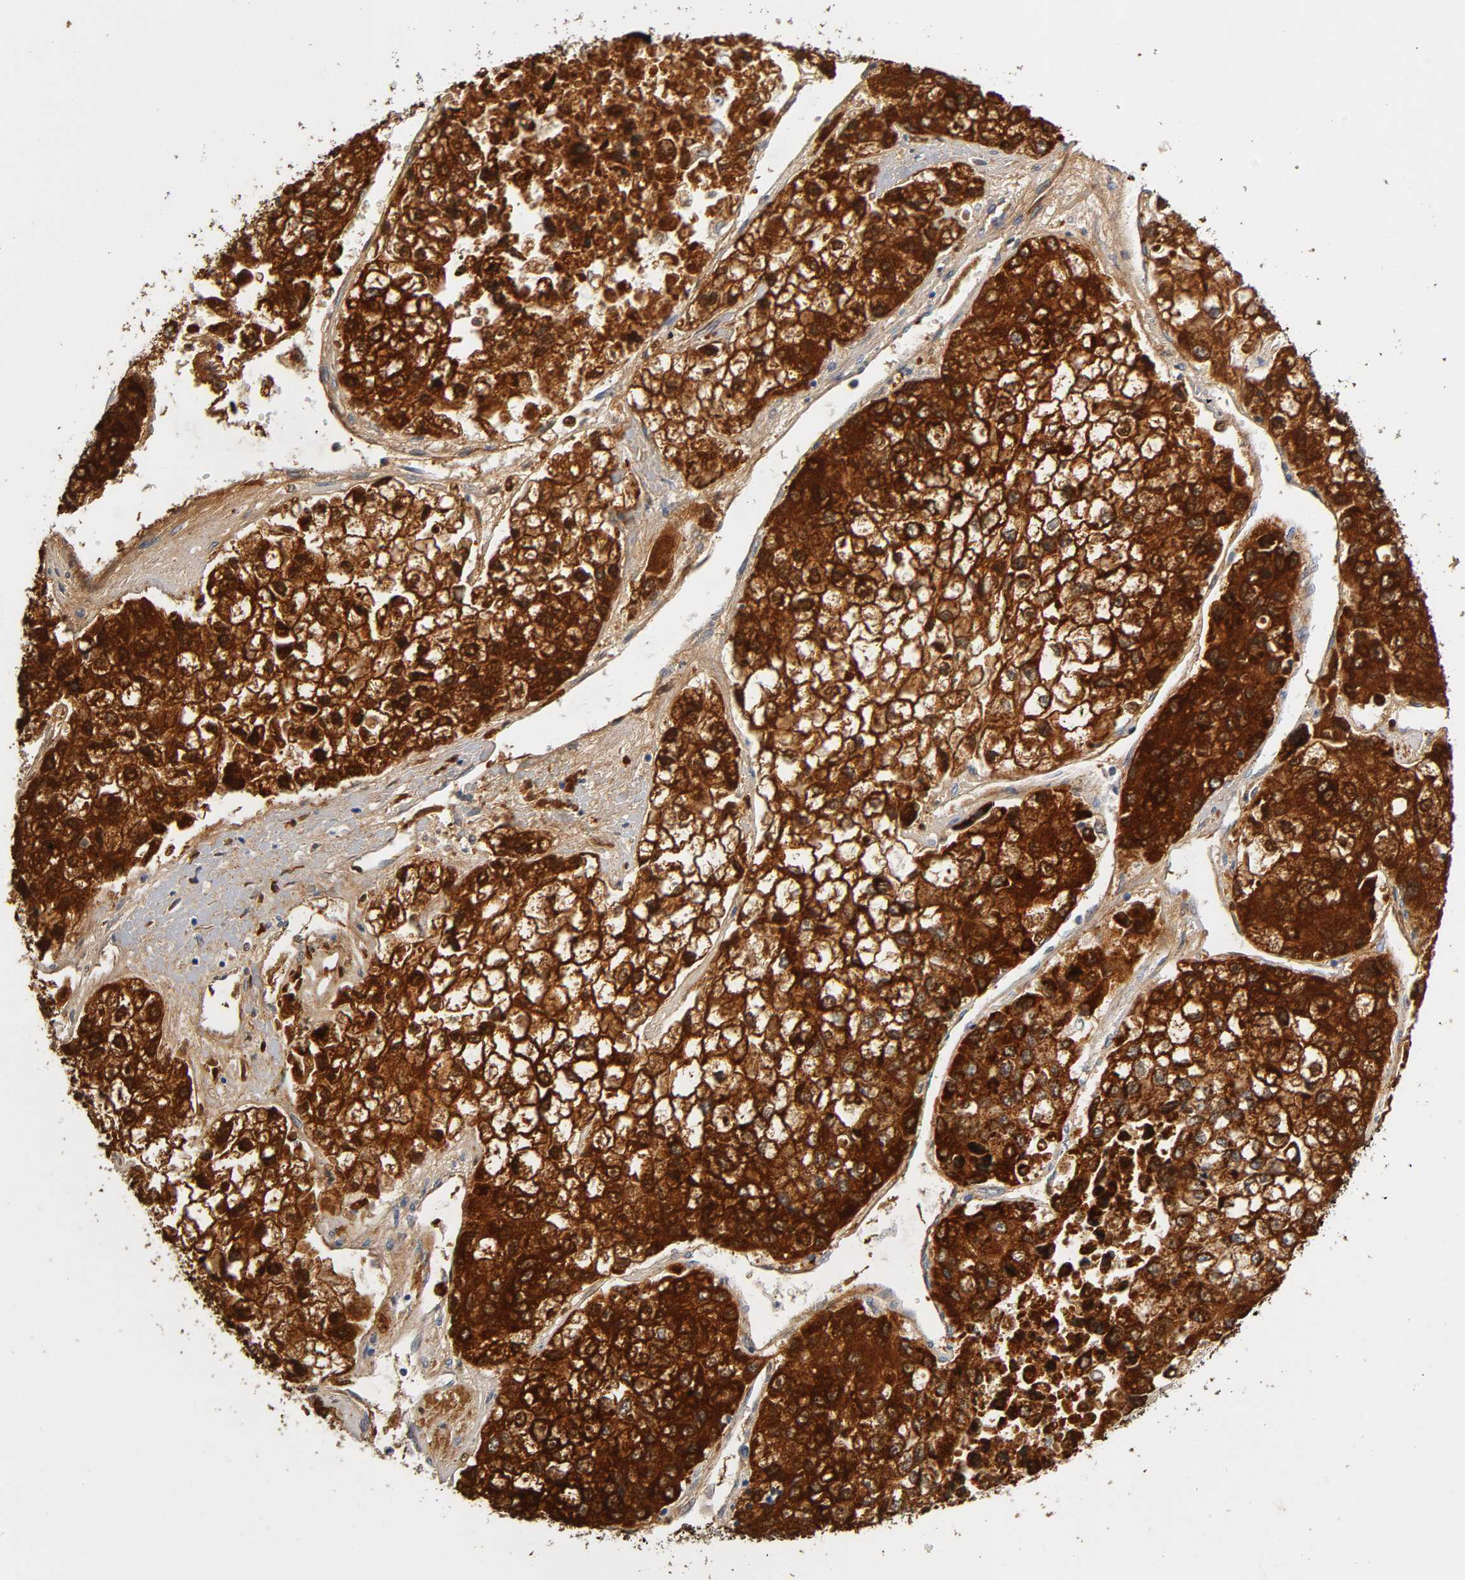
{"staining": {"intensity": "strong", "quantity": ">75%", "location": "cytoplasmic/membranous,nuclear"}, "tissue": "liver cancer", "cell_type": "Tumor cells", "image_type": "cancer", "snomed": [{"axis": "morphology", "description": "Carcinoma, Hepatocellular, NOS"}, {"axis": "topography", "description": "Liver"}], "caption": "Immunohistochemical staining of hepatocellular carcinoma (liver) reveals strong cytoplasmic/membranous and nuclear protein expression in approximately >75% of tumor cells.", "gene": "ISG15", "patient": {"sex": "female", "age": 66}}